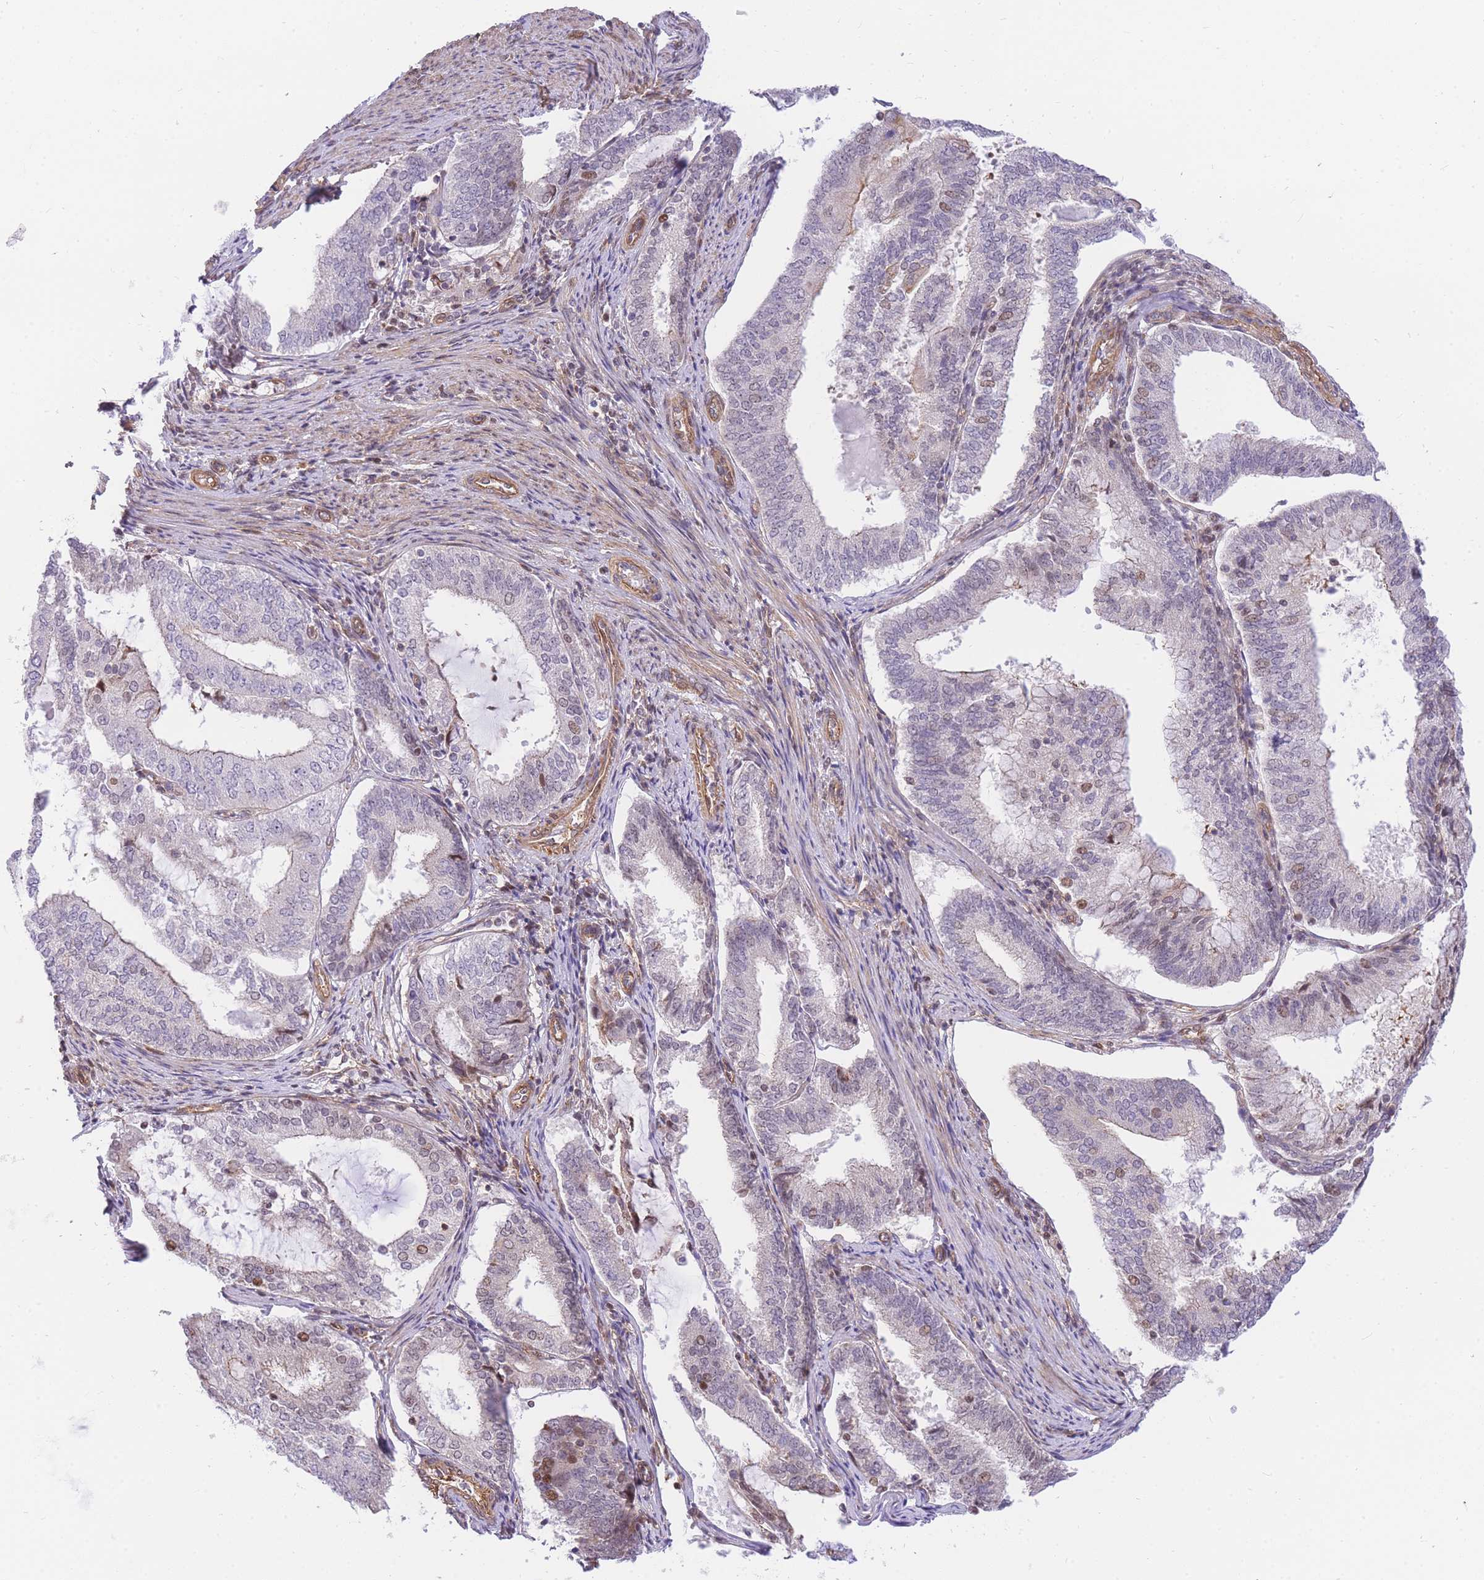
{"staining": {"intensity": "moderate", "quantity": "<25%", "location": "cytoplasmic/membranous,nuclear"}, "tissue": "endometrial cancer", "cell_type": "Tumor cells", "image_type": "cancer", "snomed": [{"axis": "morphology", "description": "Adenocarcinoma, NOS"}, {"axis": "topography", "description": "Endometrium"}], "caption": "There is low levels of moderate cytoplasmic/membranous and nuclear staining in tumor cells of adenocarcinoma (endometrial), as demonstrated by immunohistochemical staining (brown color).", "gene": "S100PBP", "patient": {"sex": "female", "age": 81}}